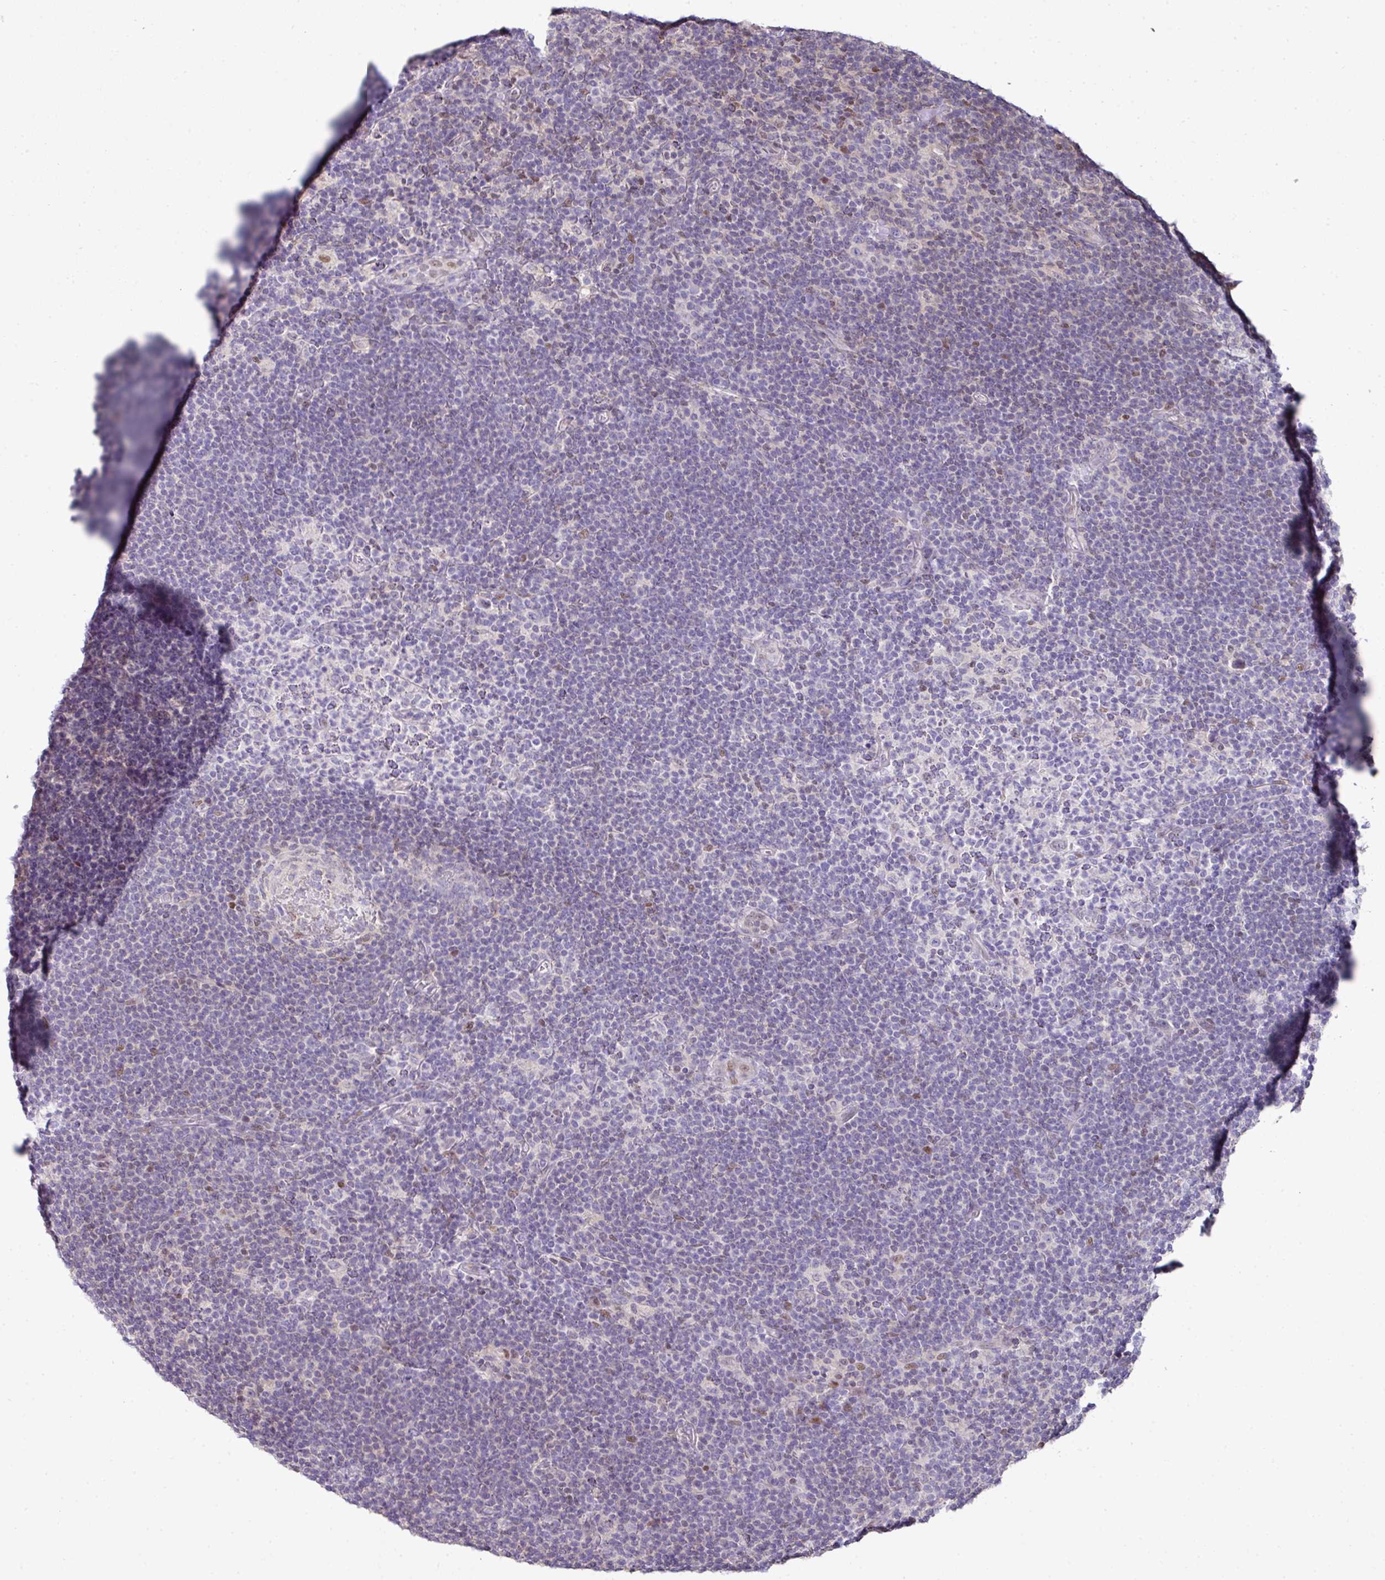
{"staining": {"intensity": "negative", "quantity": "none", "location": "none"}, "tissue": "lymphoma", "cell_type": "Tumor cells", "image_type": "cancer", "snomed": [{"axis": "morphology", "description": "Hodgkin's disease, NOS"}, {"axis": "topography", "description": "Lymph node"}], "caption": "Lymphoma was stained to show a protein in brown. There is no significant positivity in tumor cells. (DAB (3,3'-diaminobenzidine) IHC visualized using brightfield microscopy, high magnification).", "gene": "ANKRD18A", "patient": {"sex": "female", "age": 57}}